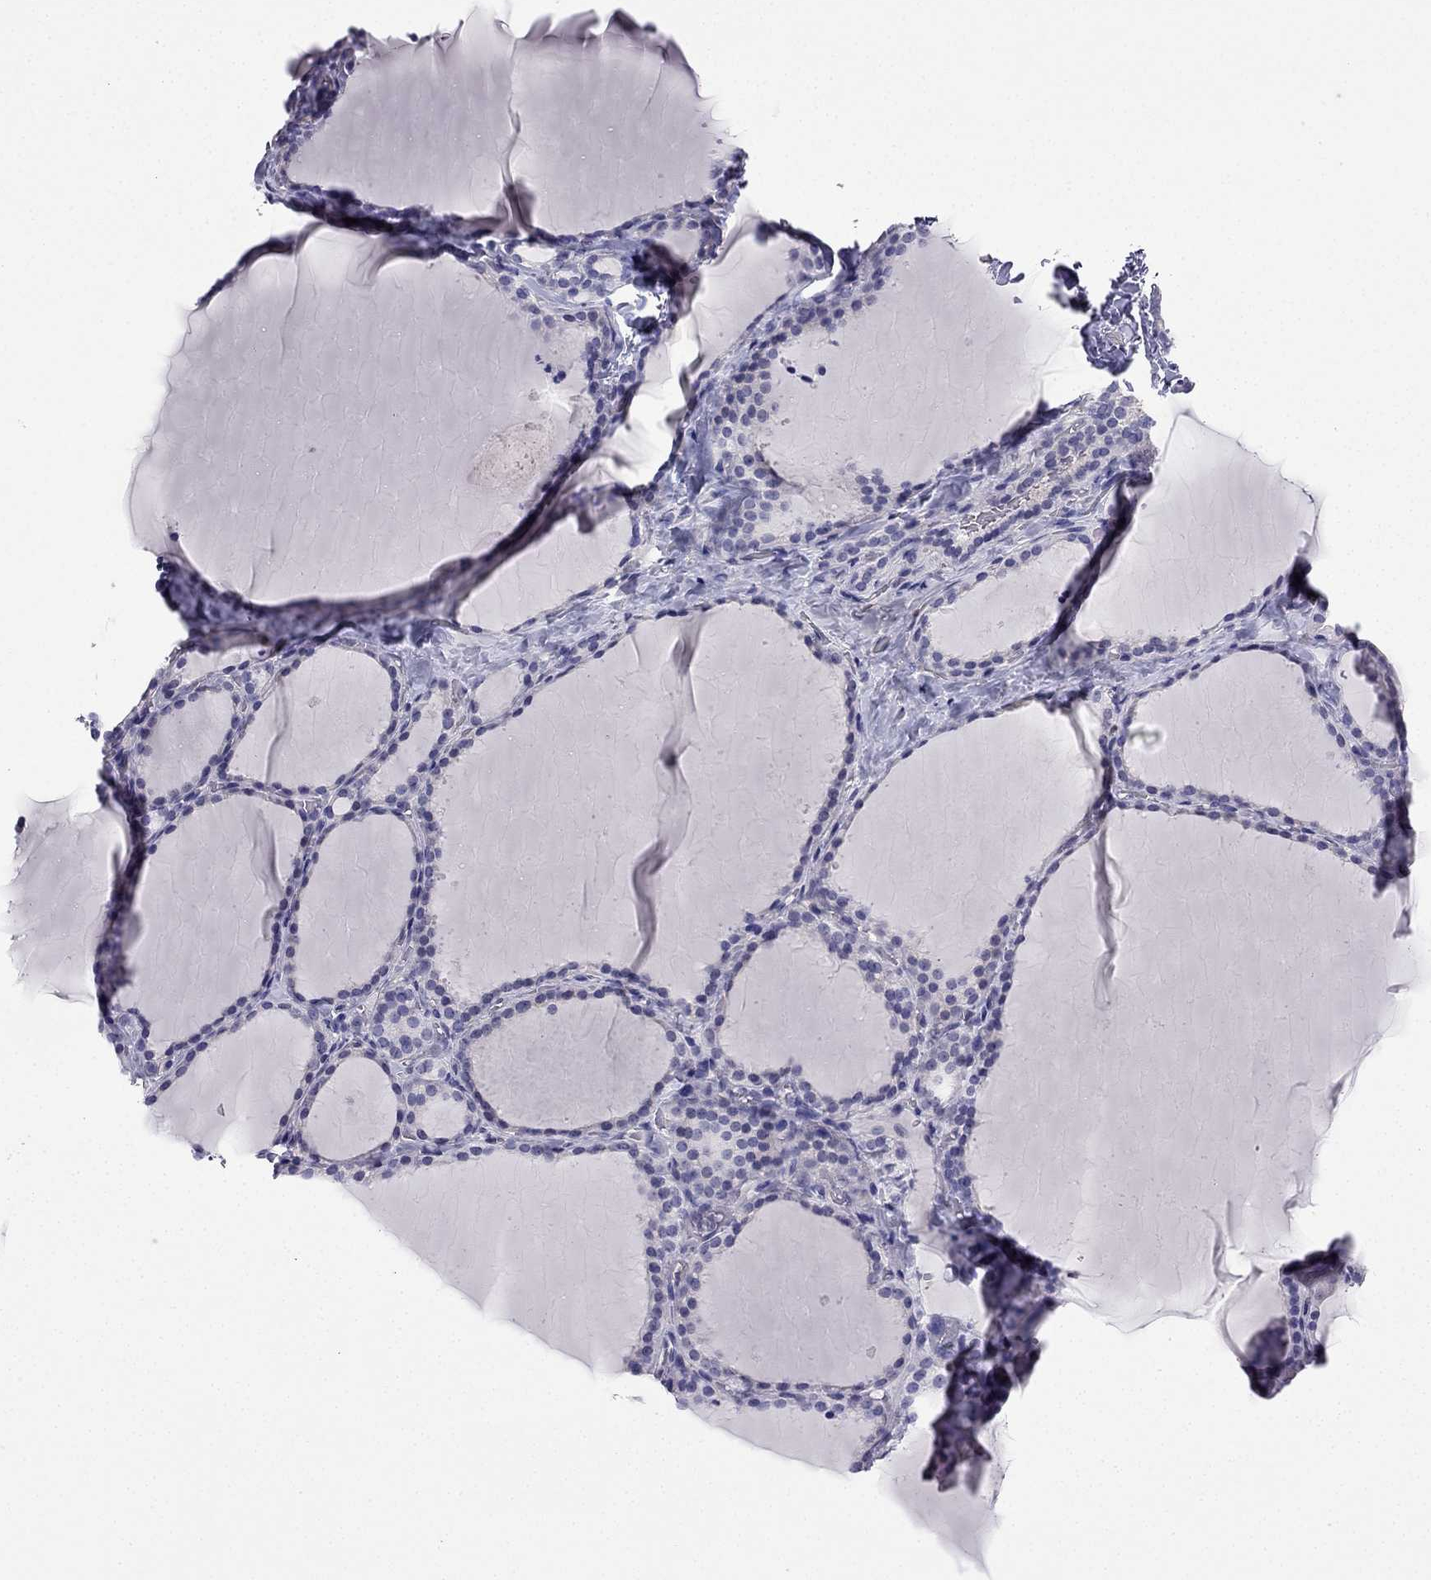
{"staining": {"intensity": "negative", "quantity": "none", "location": "none"}, "tissue": "thyroid gland", "cell_type": "Glandular cells", "image_type": "normal", "snomed": [{"axis": "morphology", "description": "Normal tissue, NOS"}, {"axis": "topography", "description": "Thyroid gland"}], "caption": "IHC of benign thyroid gland shows no positivity in glandular cells. Brightfield microscopy of immunohistochemistry stained with DAB (3,3'-diaminobenzidine) (brown) and hematoxylin (blue), captured at high magnification.", "gene": "KCNJ10", "patient": {"sex": "female", "age": 22}}